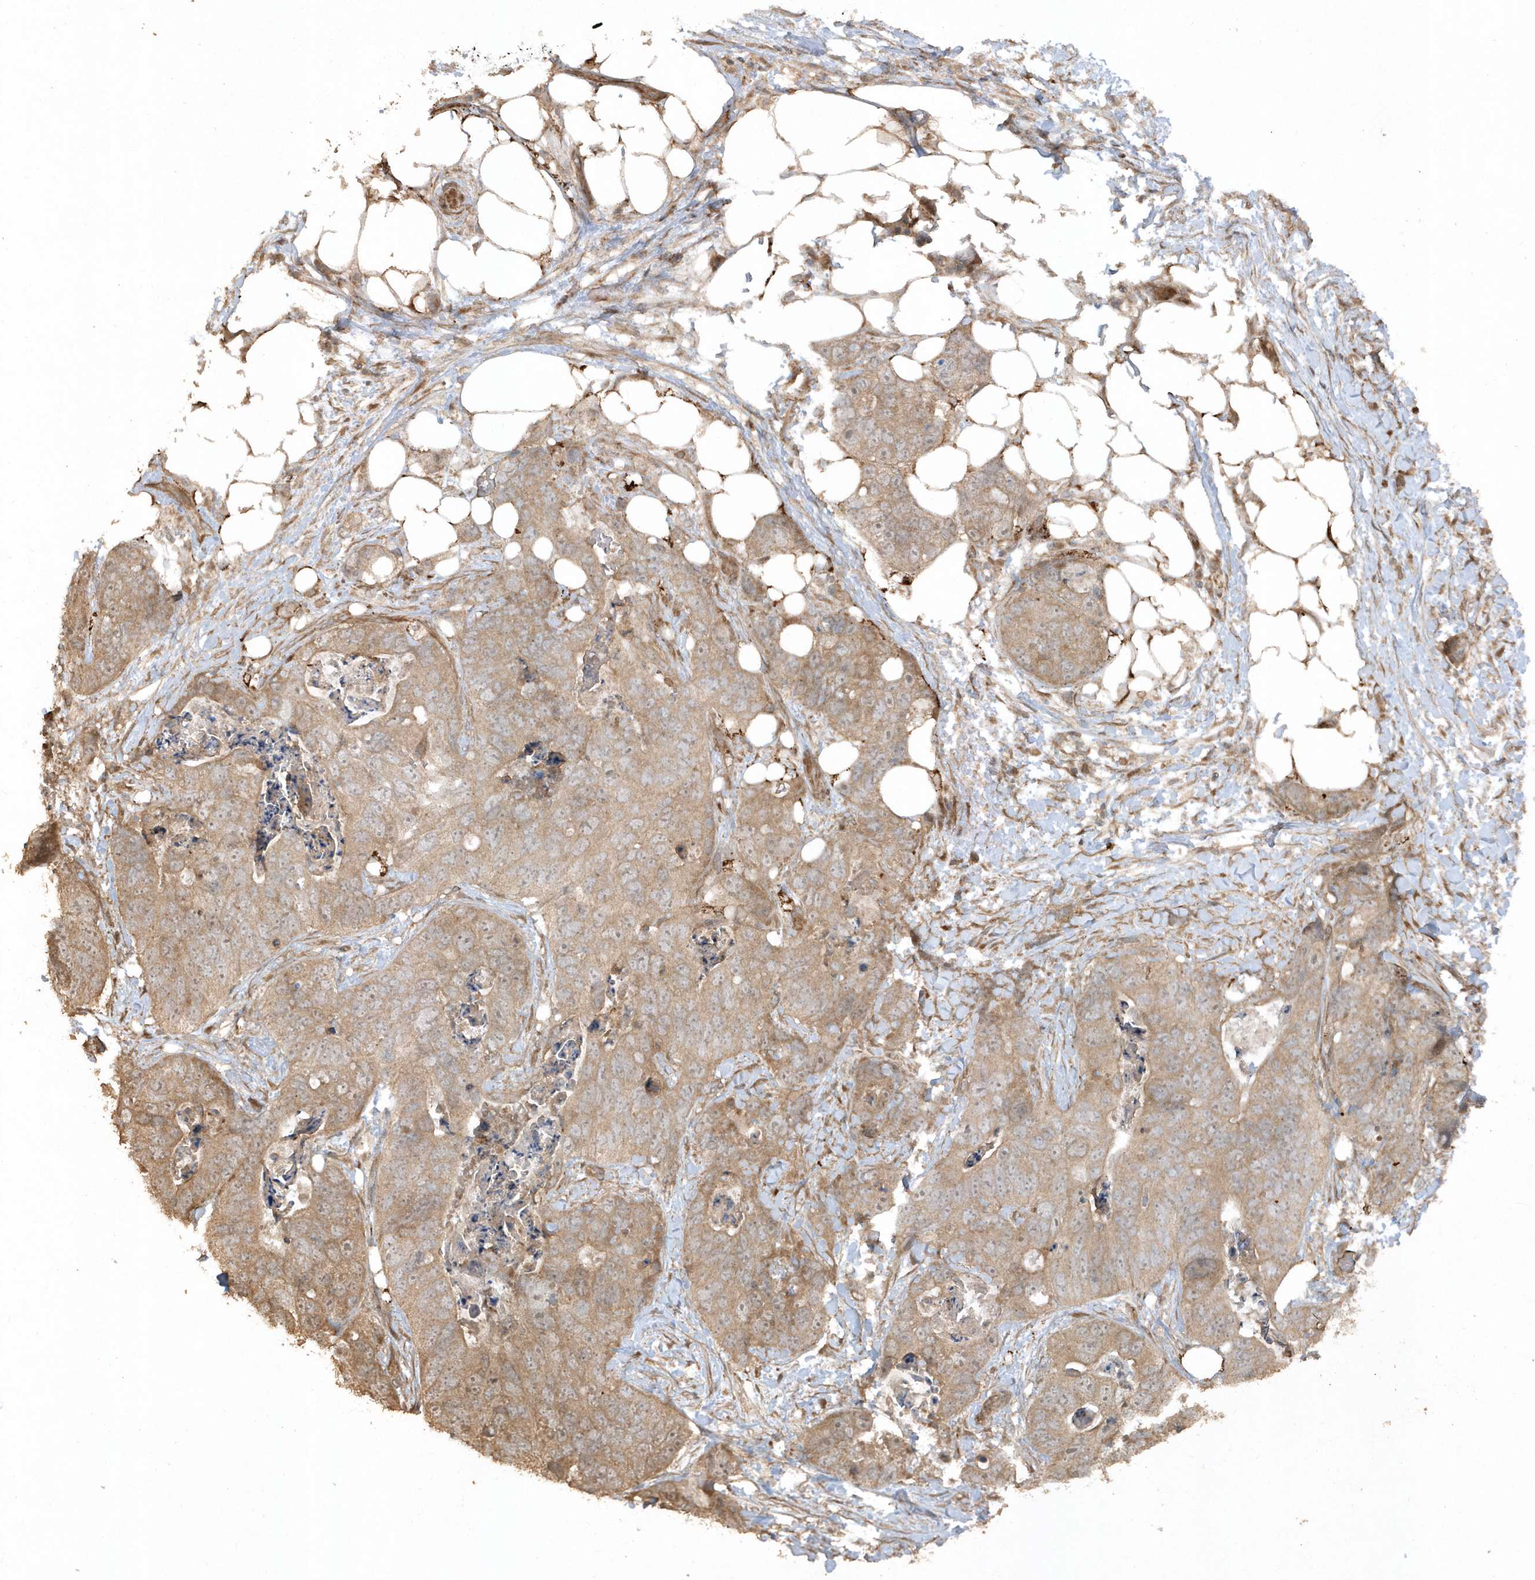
{"staining": {"intensity": "moderate", "quantity": ">75%", "location": "cytoplasmic/membranous"}, "tissue": "stomach cancer", "cell_type": "Tumor cells", "image_type": "cancer", "snomed": [{"axis": "morphology", "description": "Adenocarcinoma, NOS"}, {"axis": "topography", "description": "Stomach"}], "caption": "Immunohistochemical staining of human stomach adenocarcinoma displays medium levels of moderate cytoplasmic/membranous expression in about >75% of tumor cells. (brown staining indicates protein expression, while blue staining denotes nuclei).", "gene": "AVPI1", "patient": {"sex": "female", "age": 89}}